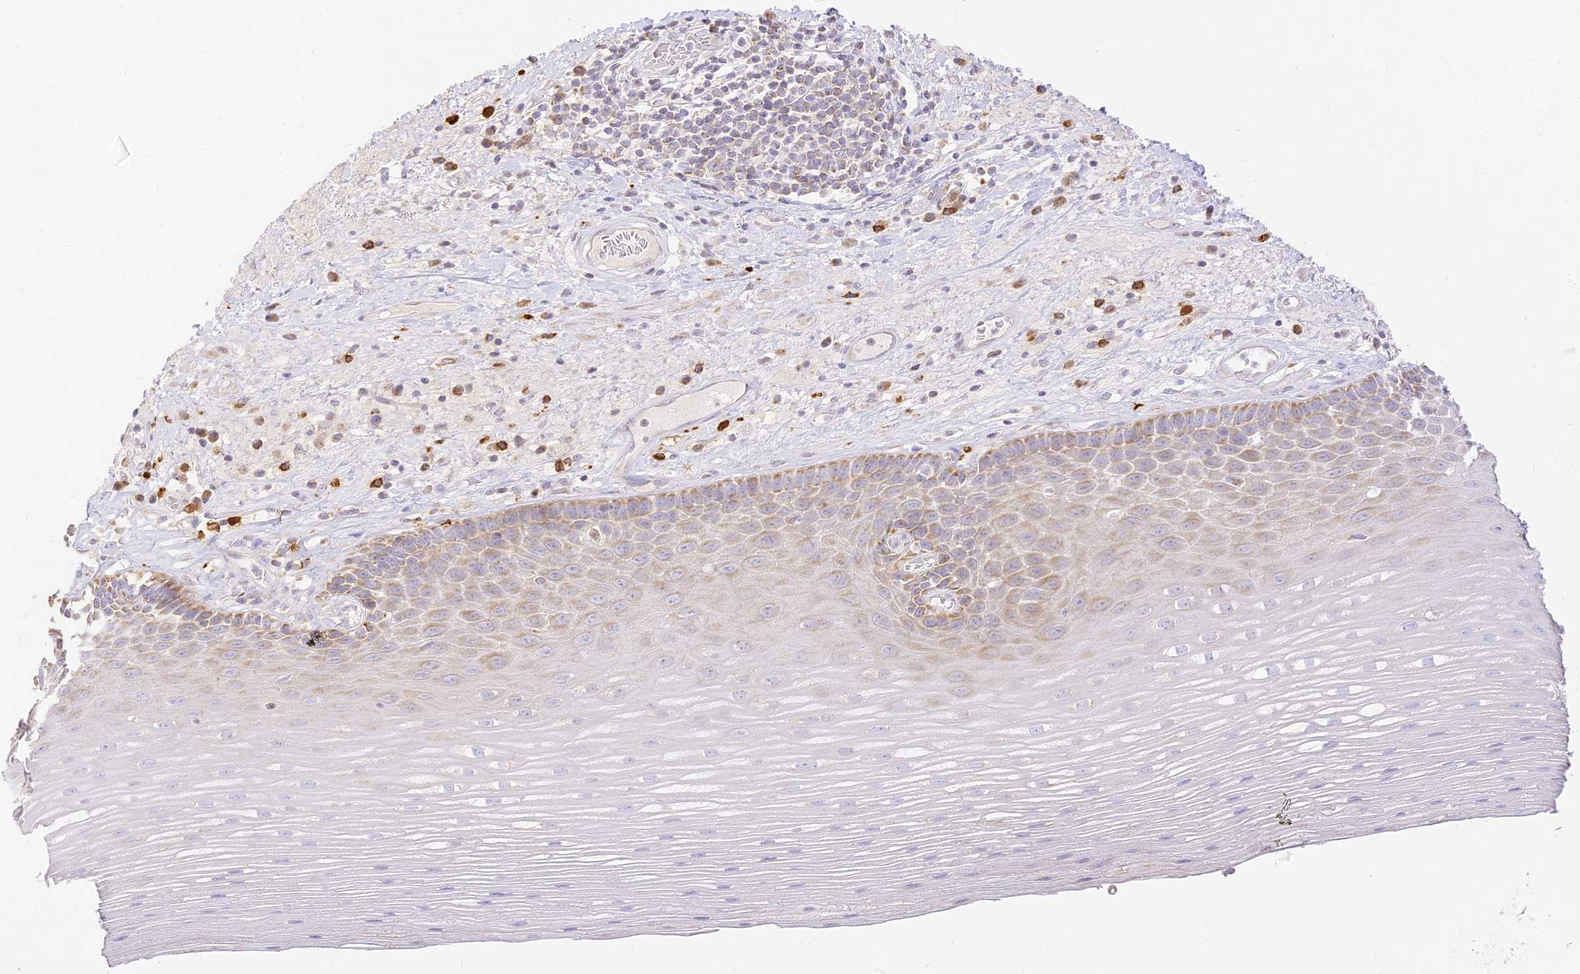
{"staining": {"intensity": "moderate", "quantity": "<25%", "location": "cytoplasmic/membranous"}, "tissue": "esophagus", "cell_type": "Squamous epithelial cells", "image_type": "normal", "snomed": [{"axis": "morphology", "description": "Normal tissue, NOS"}, {"axis": "topography", "description": "Esophagus"}], "caption": "DAB (3,3'-diaminobenzidine) immunohistochemical staining of unremarkable human esophagus reveals moderate cytoplasmic/membranous protein expression in about <25% of squamous epithelial cells.", "gene": "LRRC15", "patient": {"sex": "male", "age": 62}}